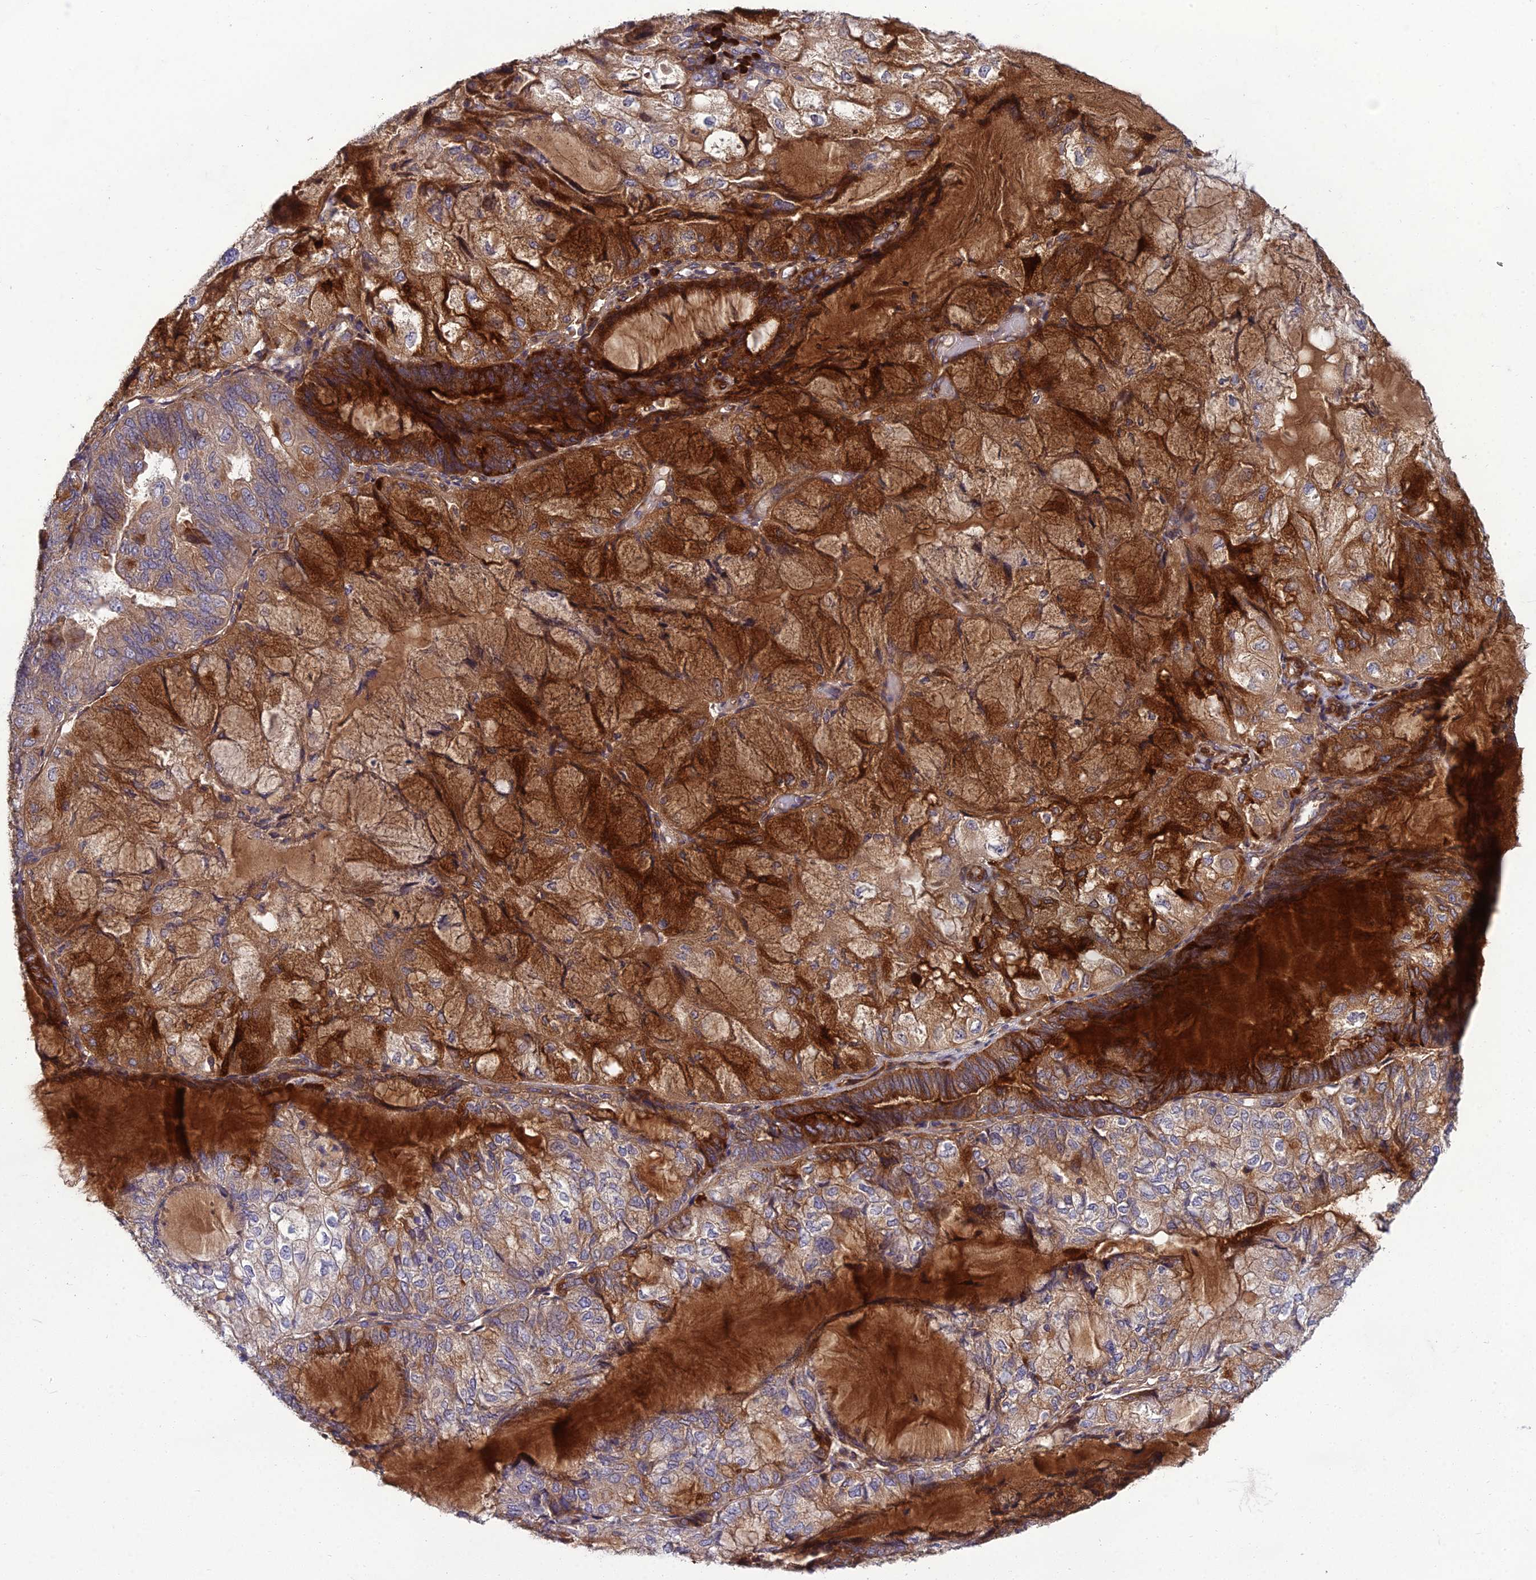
{"staining": {"intensity": "moderate", "quantity": ">75%", "location": "cytoplasmic/membranous"}, "tissue": "endometrial cancer", "cell_type": "Tumor cells", "image_type": "cancer", "snomed": [{"axis": "morphology", "description": "Adenocarcinoma, NOS"}, {"axis": "topography", "description": "Endometrium"}], "caption": "An immunohistochemistry (IHC) histopathology image of neoplastic tissue is shown. Protein staining in brown shows moderate cytoplasmic/membranous positivity in adenocarcinoma (endometrial) within tumor cells.", "gene": "ADIPOR2", "patient": {"sex": "female", "age": 81}}